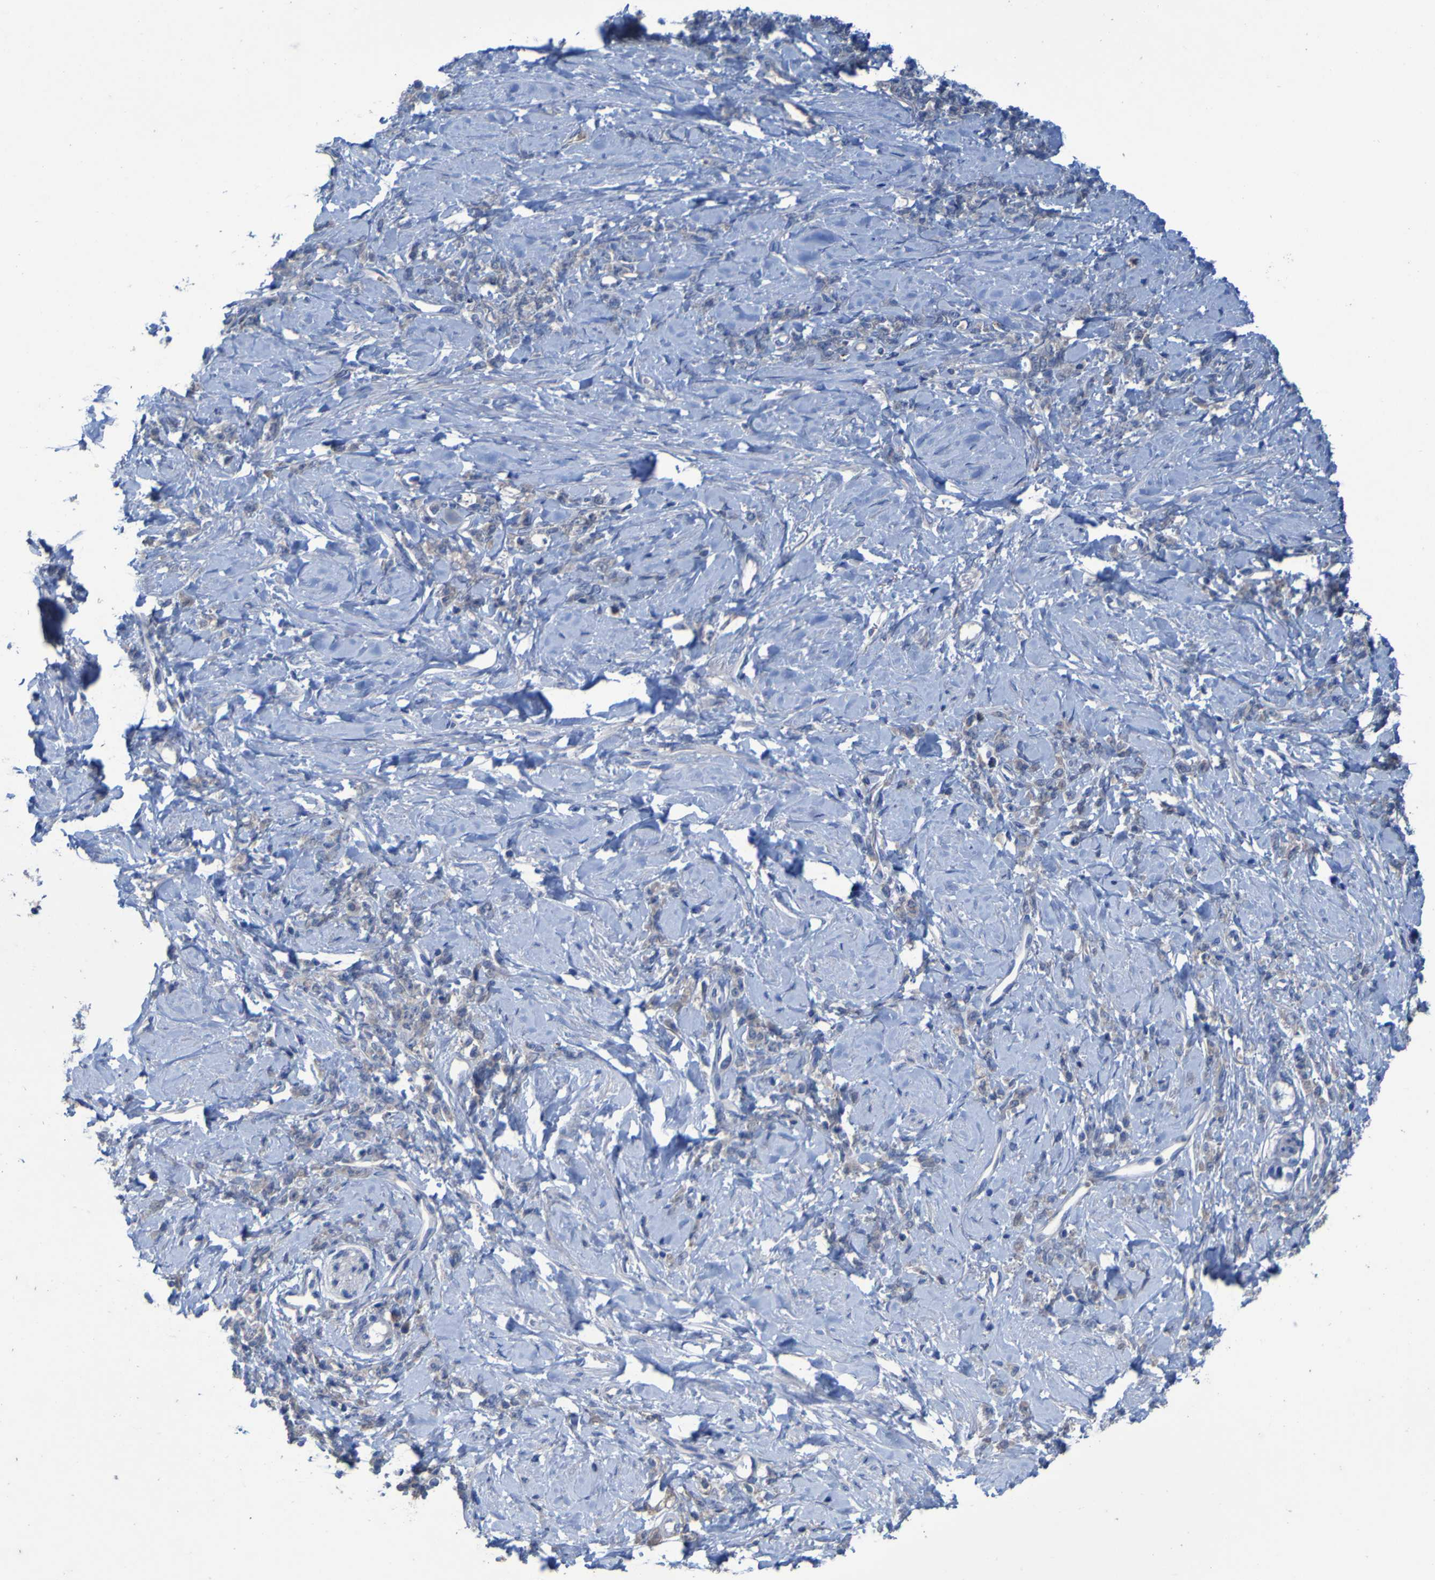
{"staining": {"intensity": "weak", "quantity": "<25%", "location": "cytoplasmic/membranous"}, "tissue": "stomach cancer", "cell_type": "Tumor cells", "image_type": "cancer", "snomed": [{"axis": "morphology", "description": "Adenocarcinoma, NOS"}, {"axis": "topography", "description": "Stomach"}], "caption": "This micrograph is of stomach cancer (adenocarcinoma) stained with immunohistochemistry (IHC) to label a protein in brown with the nuclei are counter-stained blue. There is no positivity in tumor cells.", "gene": "SGK2", "patient": {"sex": "male", "age": 82}}